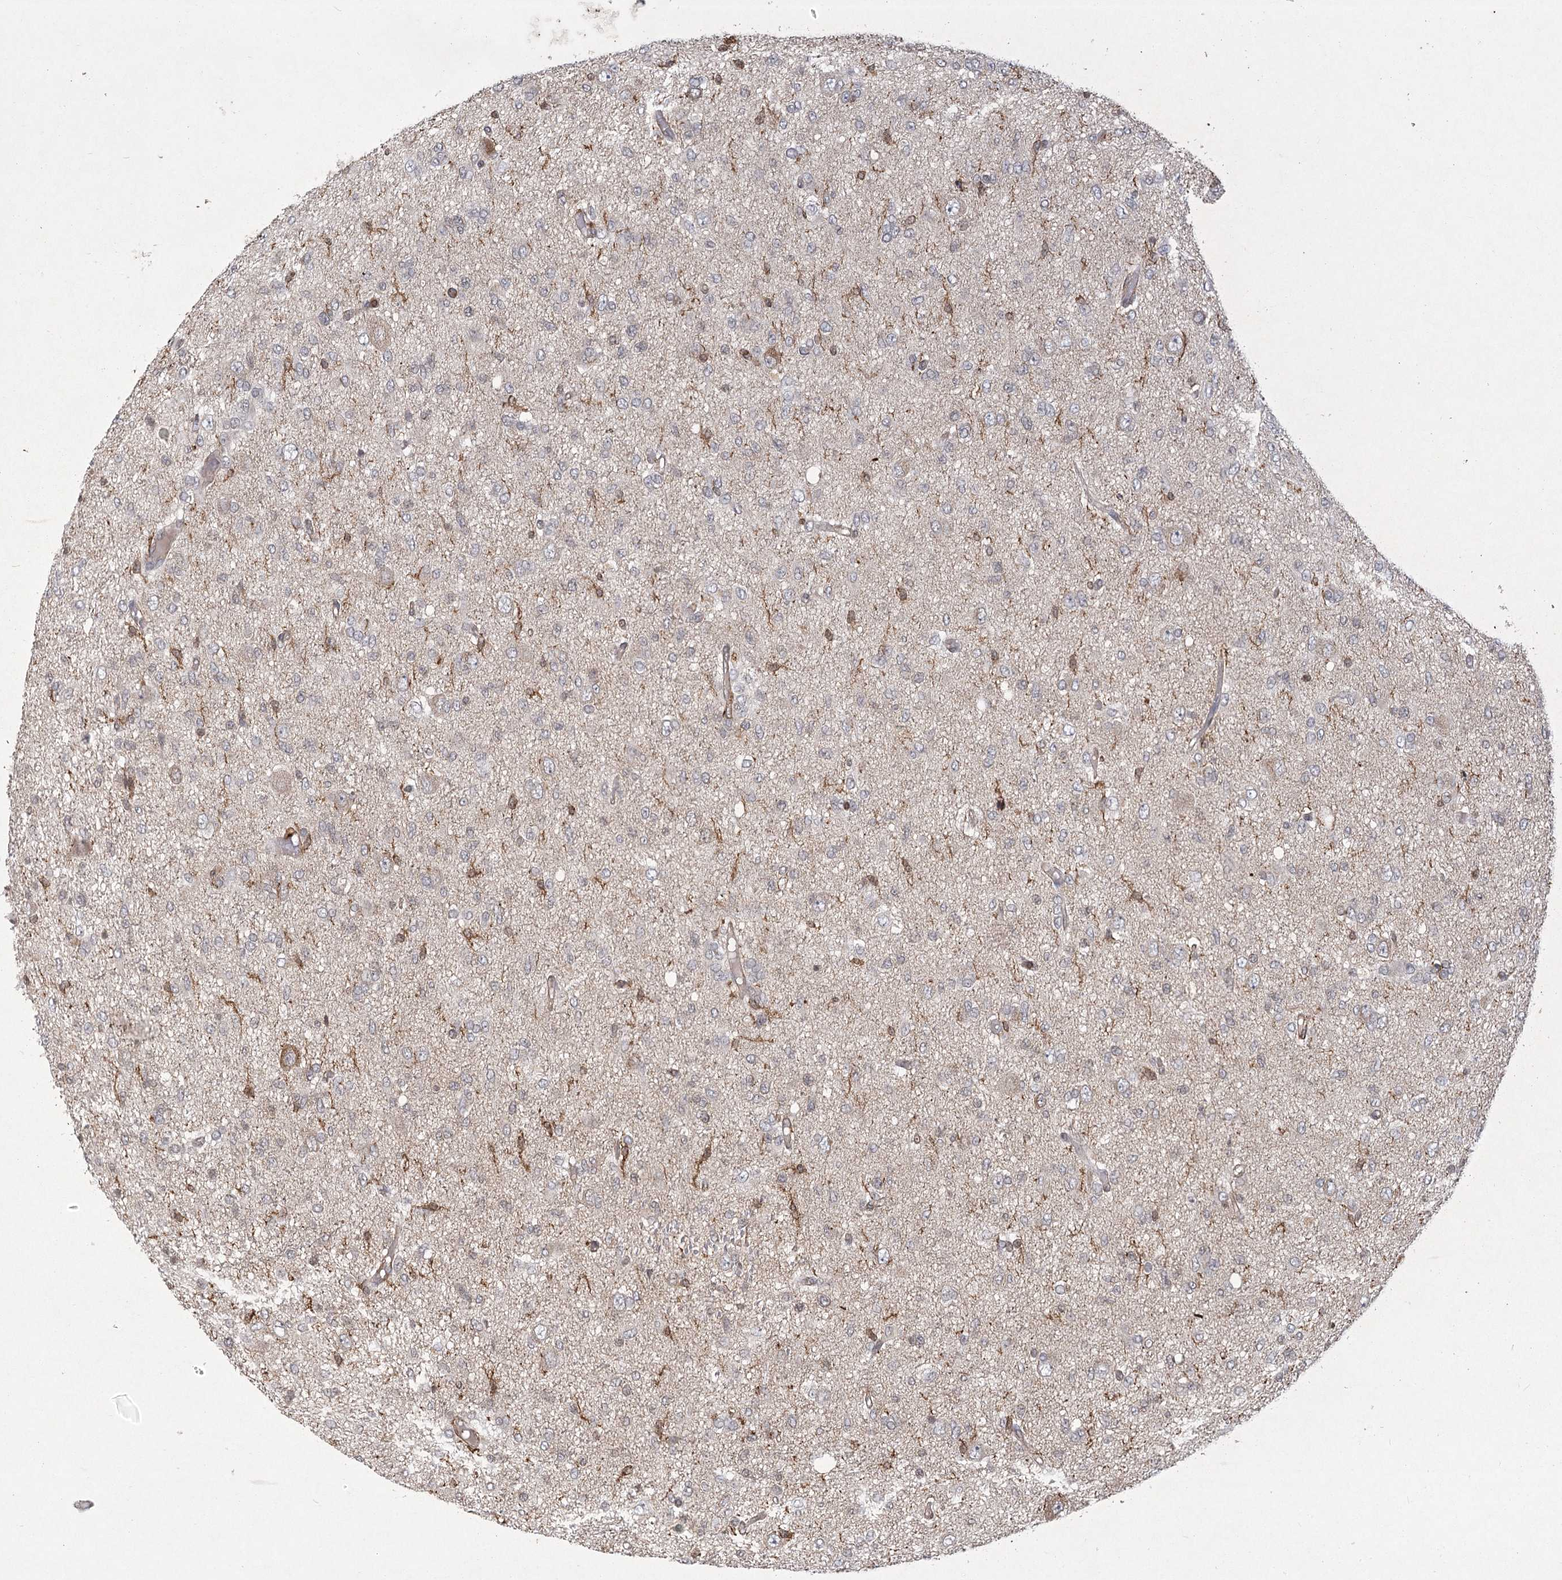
{"staining": {"intensity": "negative", "quantity": "none", "location": "none"}, "tissue": "glioma", "cell_type": "Tumor cells", "image_type": "cancer", "snomed": [{"axis": "morphology", "description": "Glioma, malignant, High grade"}, {"axis": "topography", "description": "Brain"}], "caption": "Immunohistochemical staining of human glioma exhibits no significant positivity in tumor cells. (DAB (3,3'-diaminobenzidine) IHC with hematoxylin counter stain).", "gene": "MEPE", "patient": {"sex": "female", "age": 59}}